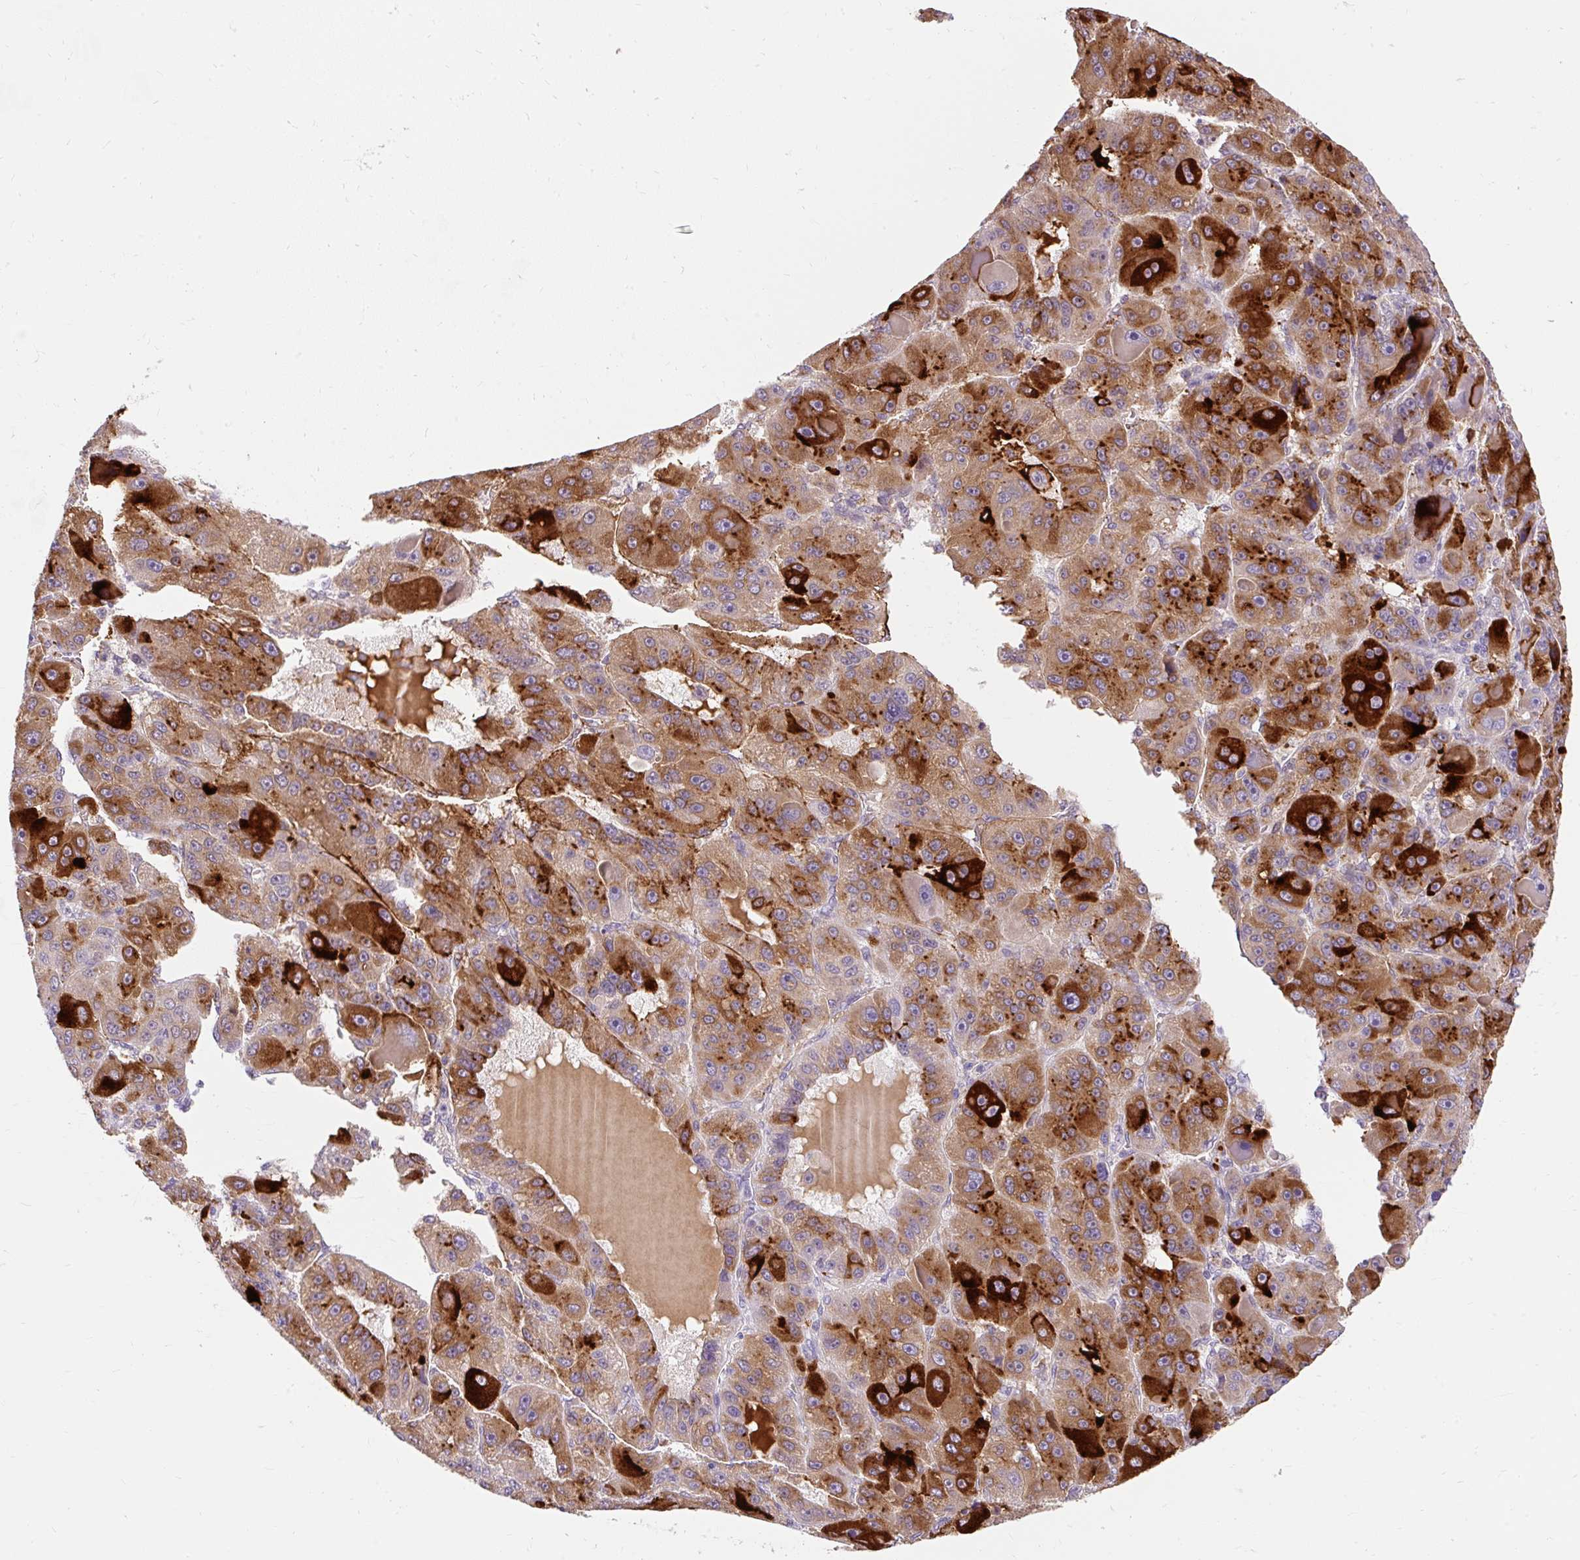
{"staining": {"intensity": "strong", "quantity": ">75%", "location": "cytoplasmic/membranous"}, "tissue": "liver cancer", "cell_type": "Tumor cells", "image_type": "cancer", "snomed": [{"axis": "morphology", "description": "Carcinoma, Hepatocellular, NOS"}, {"axis": "topography", "description": "Liver"}], "caption": "A micrograph of human liver cancer stained for a protein exhibits strong cytoplasmic/membranous brown staining in tumor cells.", "gene": "APOC4-APOC2", "patient": {"sex": "male", "age": 76}}